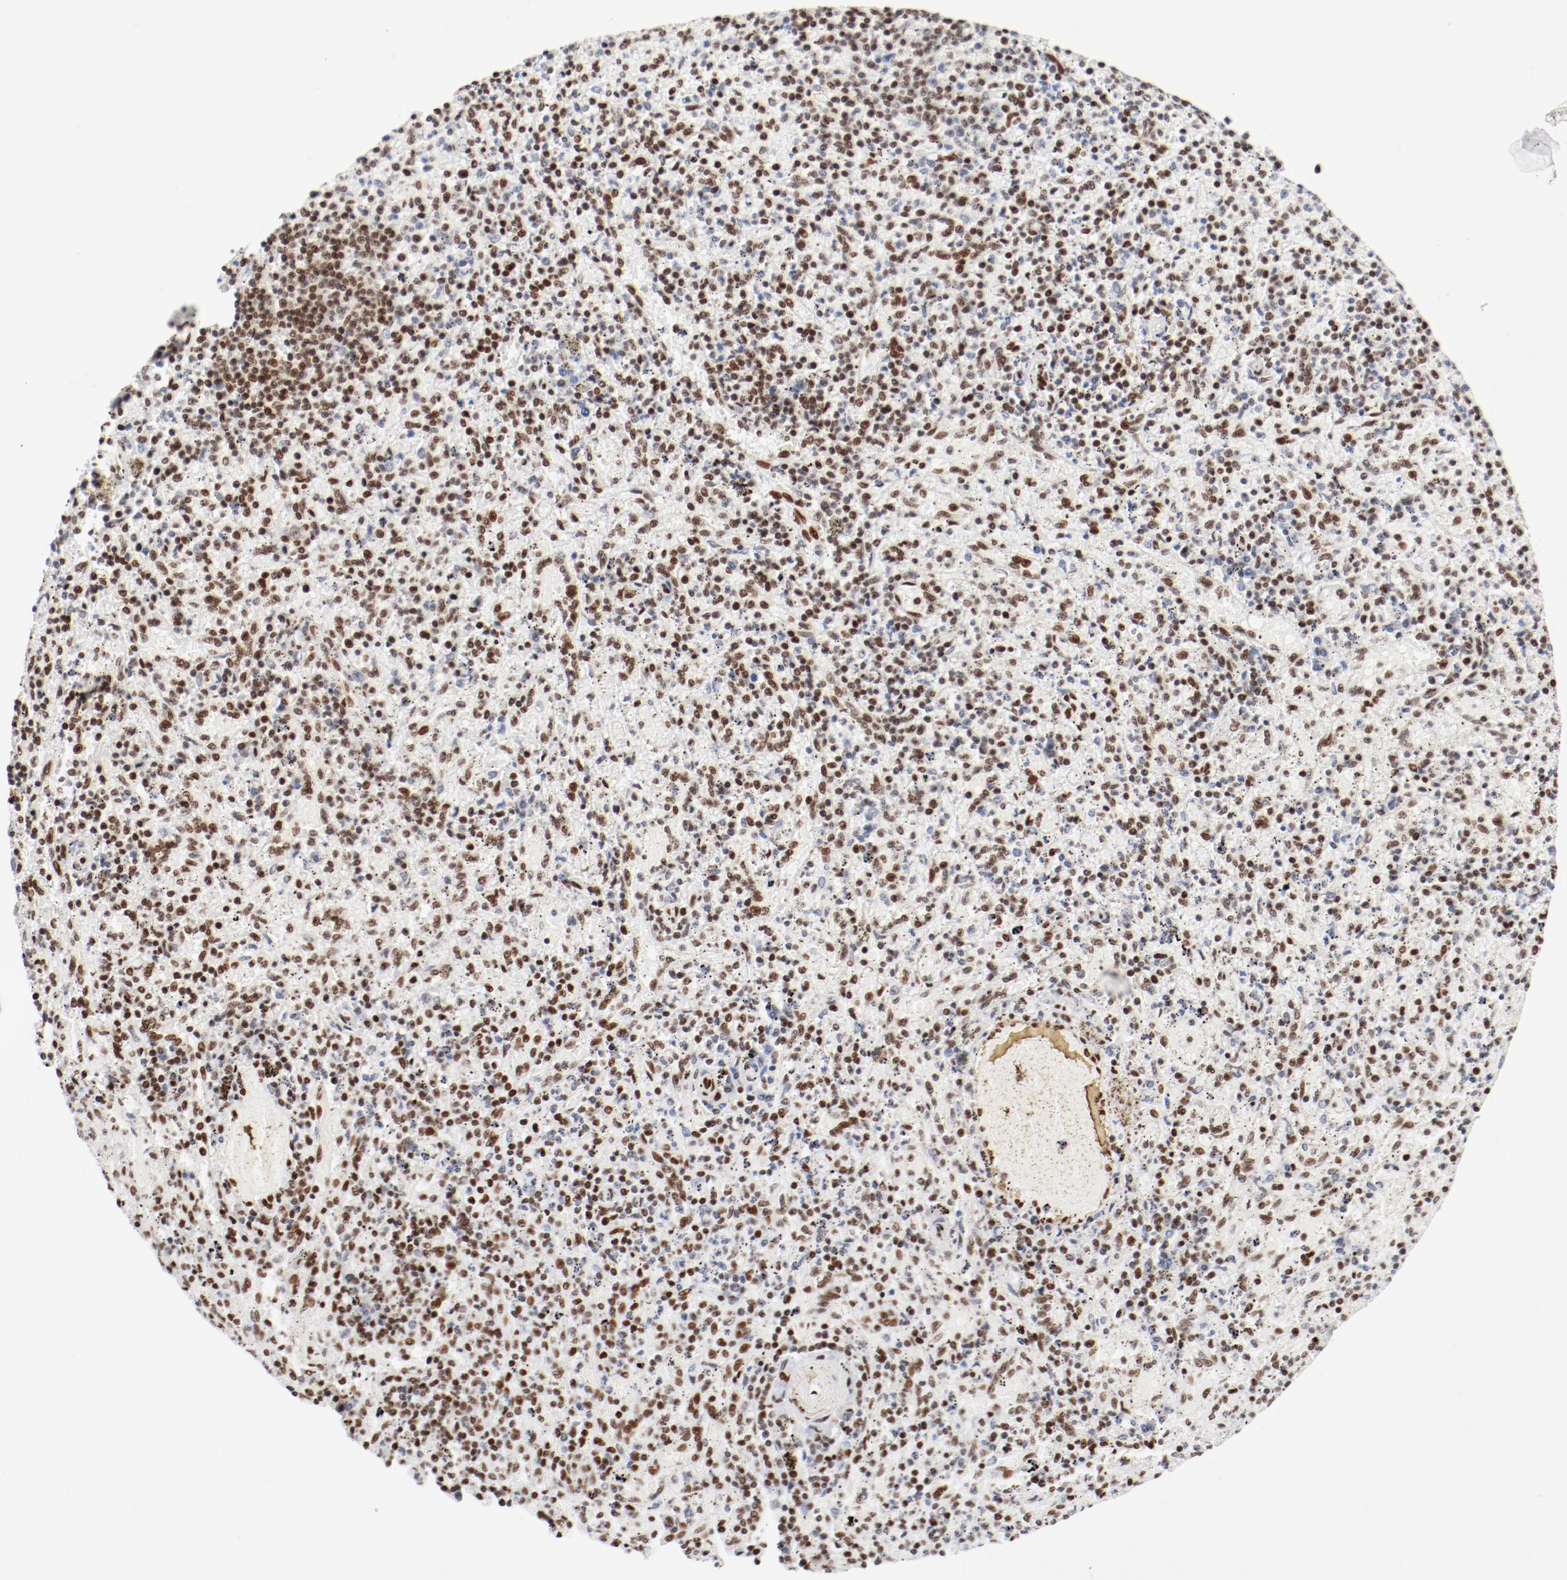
{"staining": {"intensity": "strong", "quantity": "25%-75%", "location": "nuclear"}, "tissue": "spleen", "cell_type": "Cells in red pulp", "image_type": "normal", "snomed": [{"axis": "morphology", "description": "Normal tissue, NOS"}, {"axis": "topography", "description": "Spleen"}], "caption": "Immunohistochemistry (IHC) (DAB) staining of unremarkable human spleen reveals strong nuclear protein staining in about 25%-75% of cells in red pulp.", "gene": "CTBP1", "patient": {"sex": "female", "age": 43}}